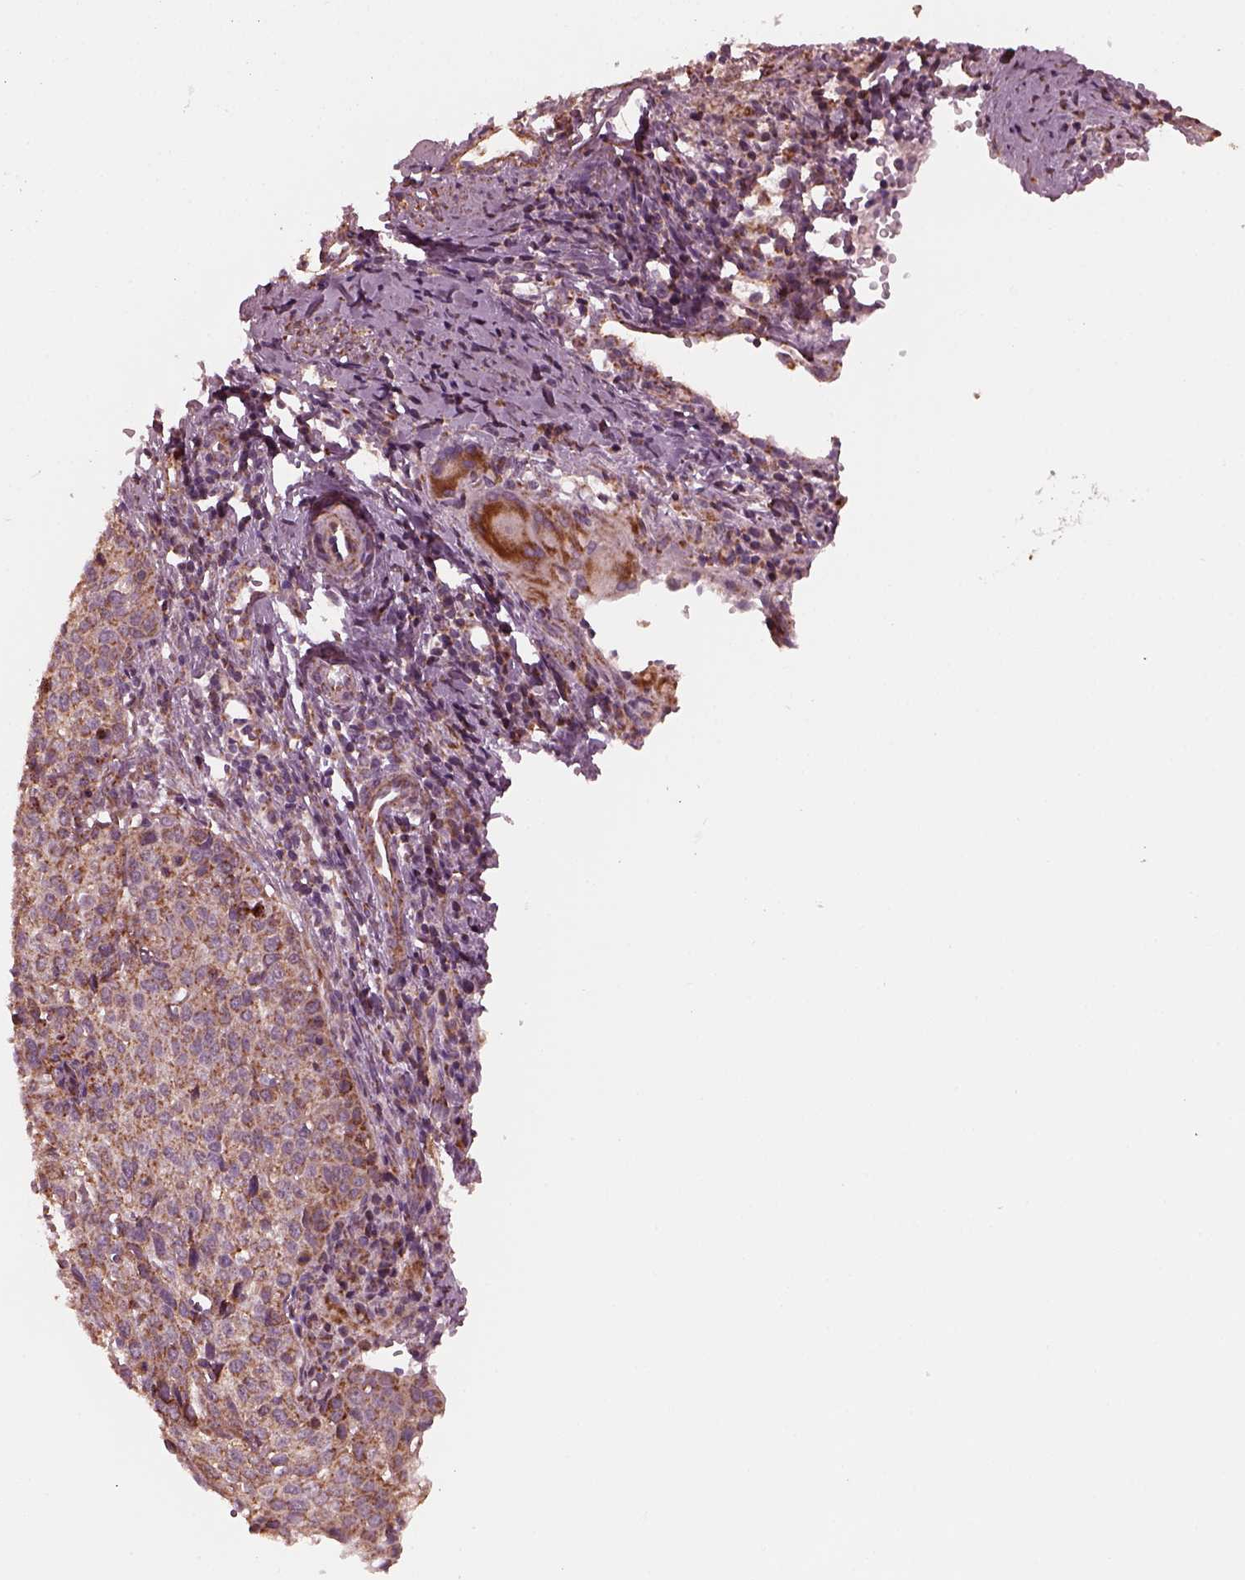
{"staining": {"intensity": "strong", "quantity": "25%-75%", "location": "cytoplasmic/membranous"}, "tissue": "cervical cancer", "cell_type": "Tumor cells", "image_type": "cancer", "snomed": [{"axis": "morphology", "description": "Squamous cell carcinoma, NOS"}, {"axis": "topography", "description": "Cervix"}], "caption": "The photomicrograph displays a brown stain indicating the presence of a protein in the cytoplasmic/membranous of tumor cells in cervical squamous cell carcinoma.", "gene": "NDUFB10", "patient": {"sex": "female", "age": 38}}